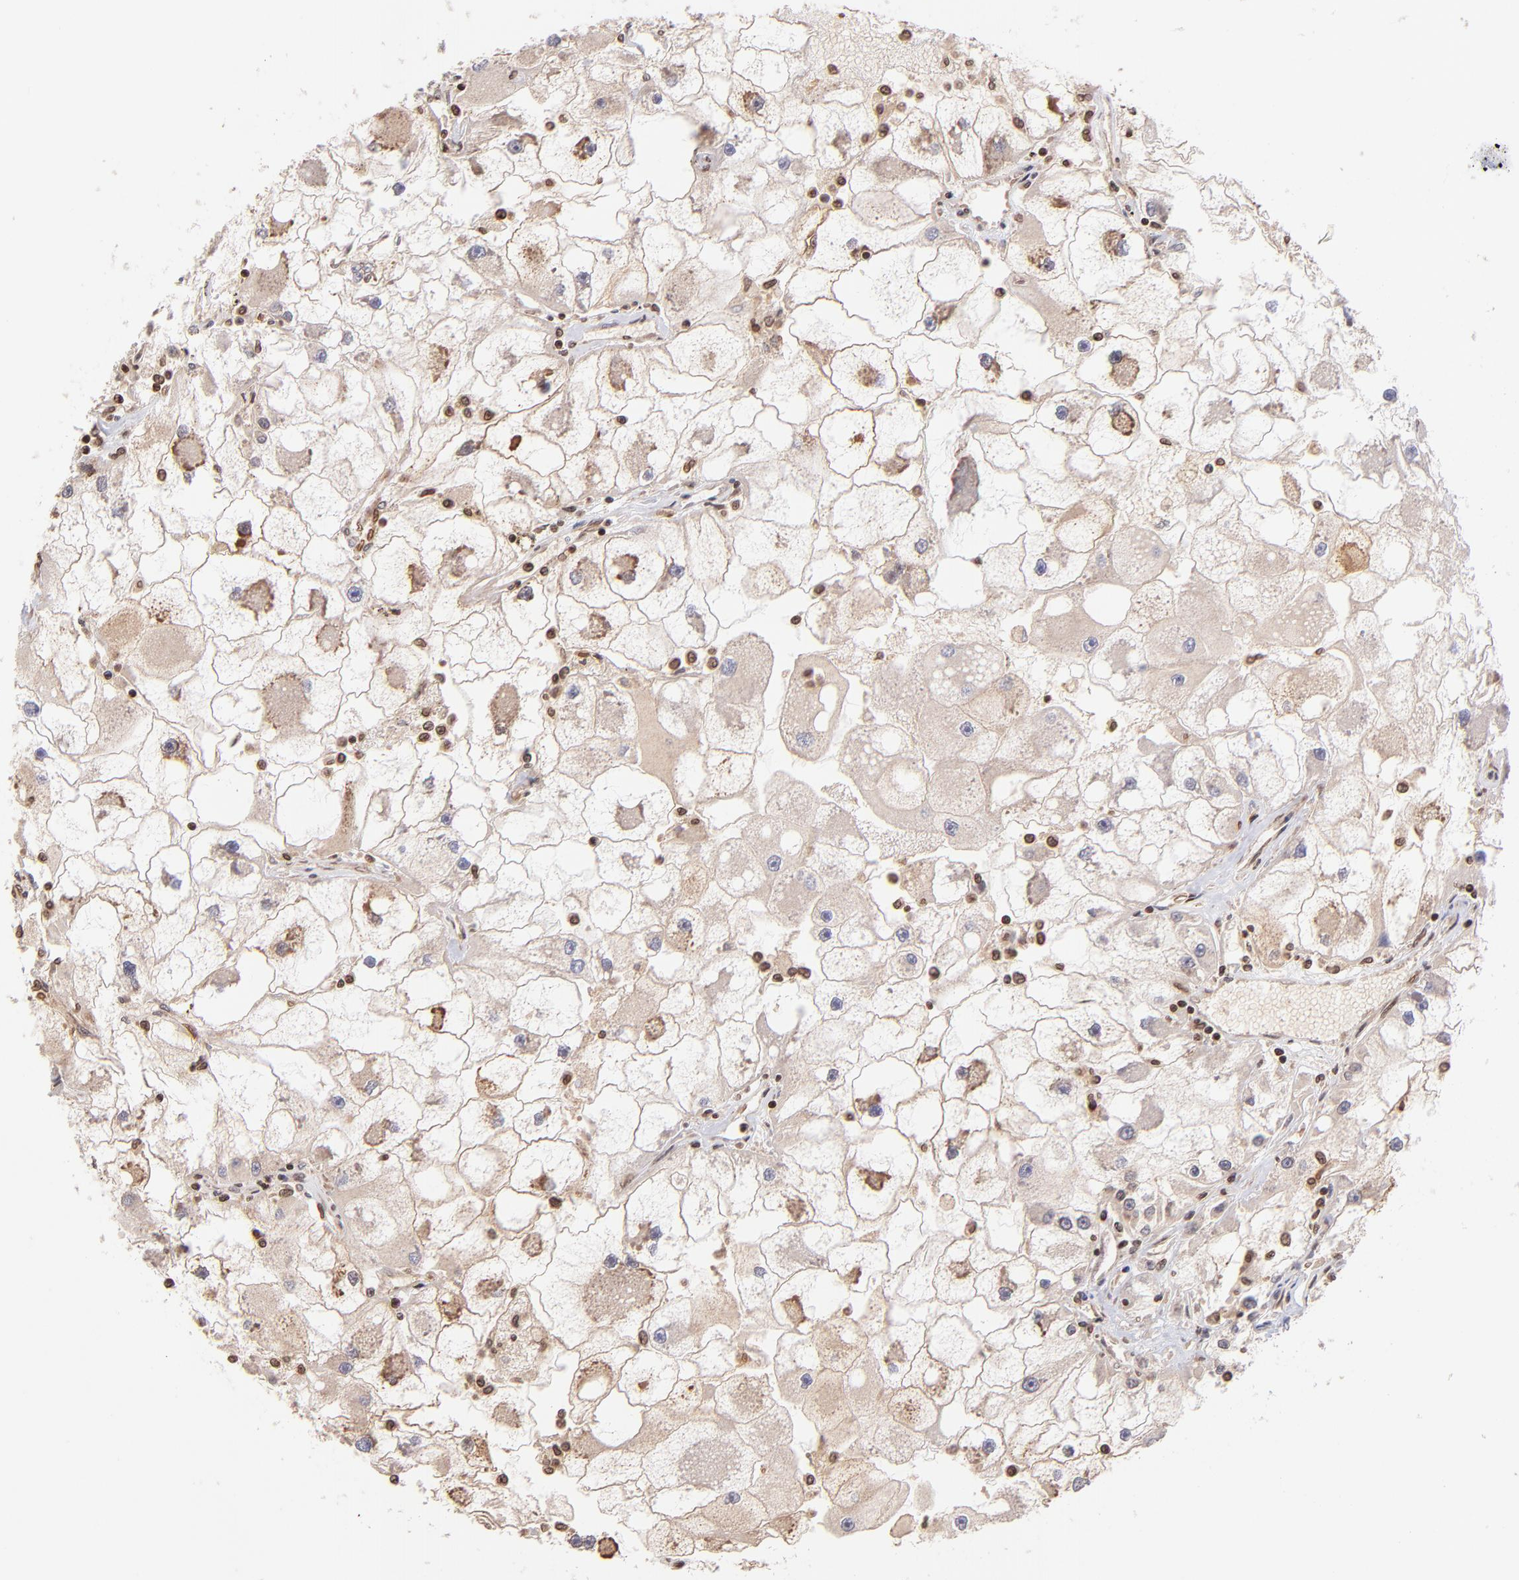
{"staining": {"intensity": "weak", "quantity": "25%-75%", "location": "cytoplasmic/membranous"}, "tissue": "renal cancer", "cell_type": "Tumor cells", "image_type": "cancer", "snomed": [{"axis": "morphology", "description": "Adenocarcinoma, NOS"}, {"axis": "topography", "description": "Kidney"}], "caption": "Immunohistochemical staining of human renal cancer demonstrates weak cytoplasmic/membranous protein staining in about 25%-75% of tumor cells. (Stains: DAB in brown, nuclei in blue, Microscopy: brightfield microscopy at high magnification).", "gene": "WDR25", "patient": {"sex": "female", "age": 73}}